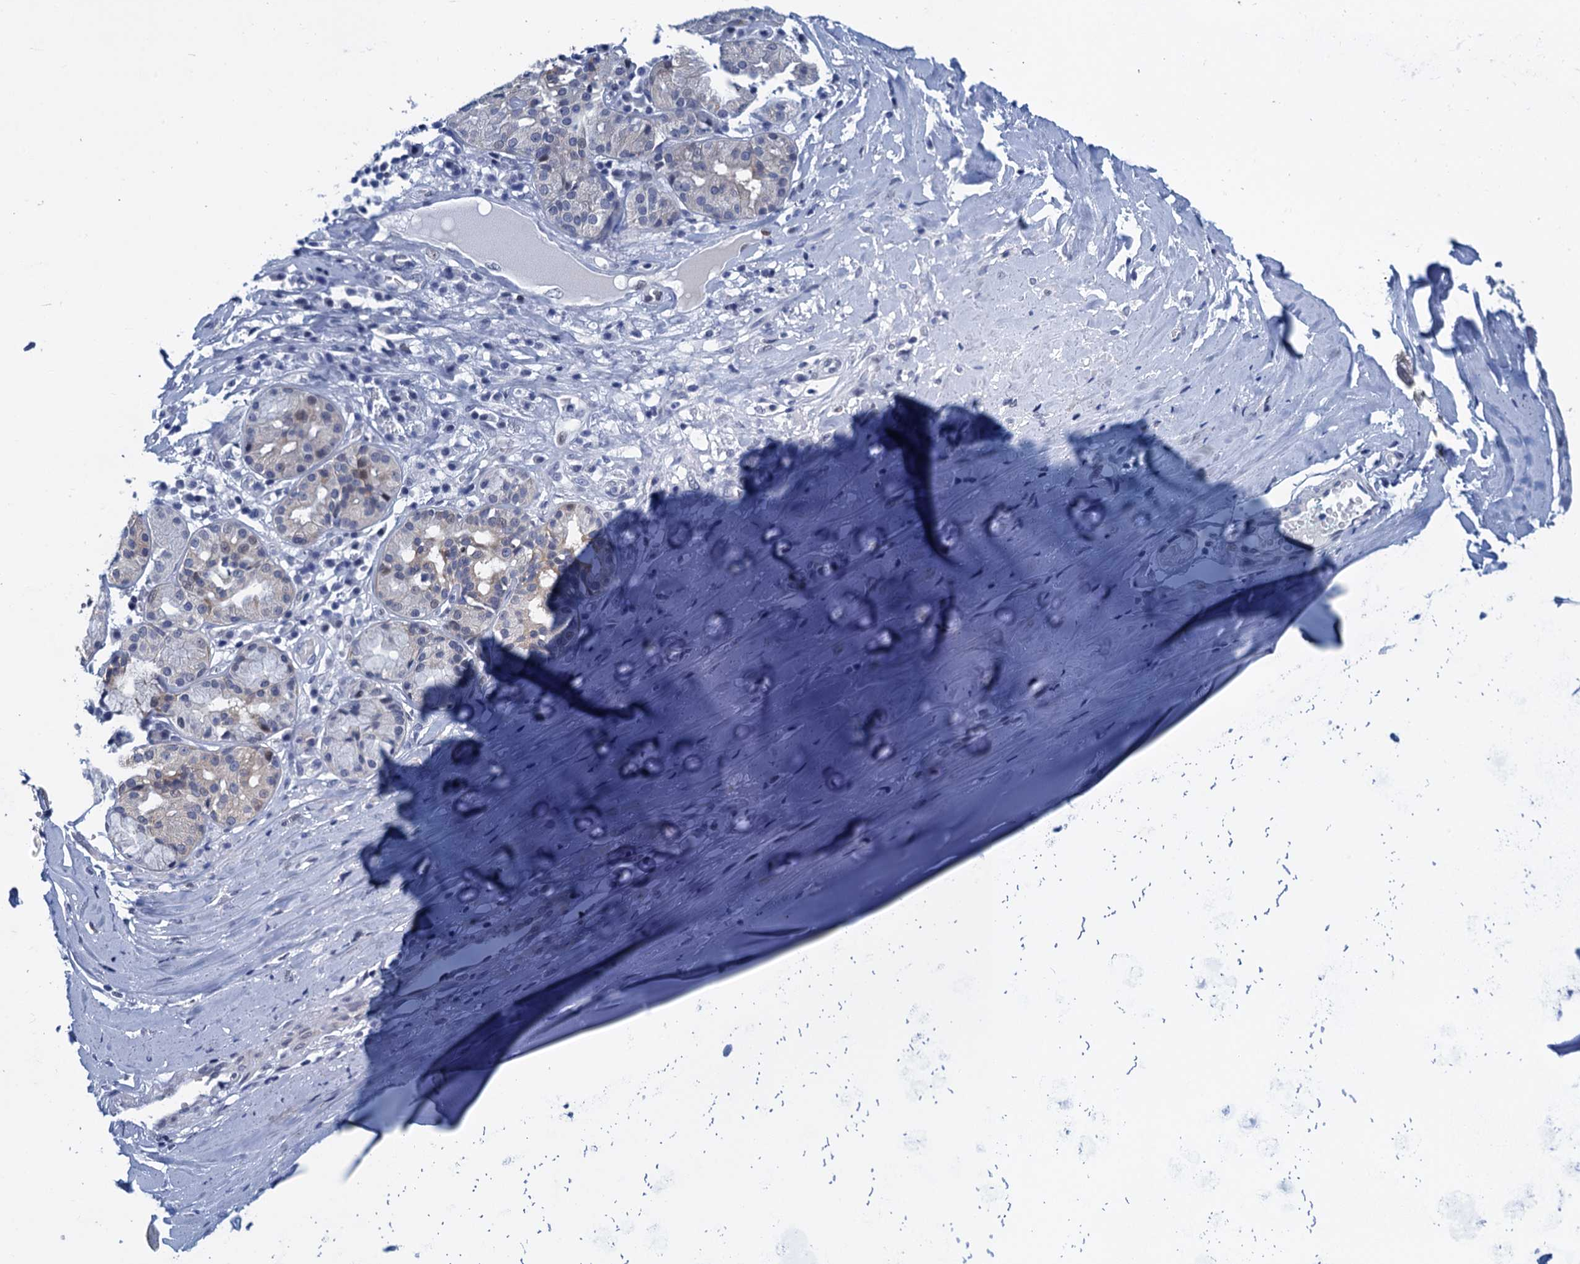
{"staining": {"intensity": "negative", "quantity": "none", "location": "none"}, "tissue": "adipose tissue", "cell_type": "Adipocytes", "image_type": "normal", "snomed": [{"axis": "morphology", "description": "Normal tissue, NOS"}, {"axis": "morphology", "description": "Basal cell carcinoma"}, {"axis": "topography", "description": "Cartilage tissue"}, {"axis": "topography", "description": "Nasopharynx"}, {"axis": "topography", "description": "Oral tissue"}], "caption": "A high-resolution photomicrograph shows immunohistochemistry staining of unremarkable adipose tissue, which exhibits no significant expression in adipocytes. (DAB (3,3'-diaminobenzidine) immunohistochemistry, high magnification).", "gene": "GINS3", "patient": {"sex": "female", "age": 77}}